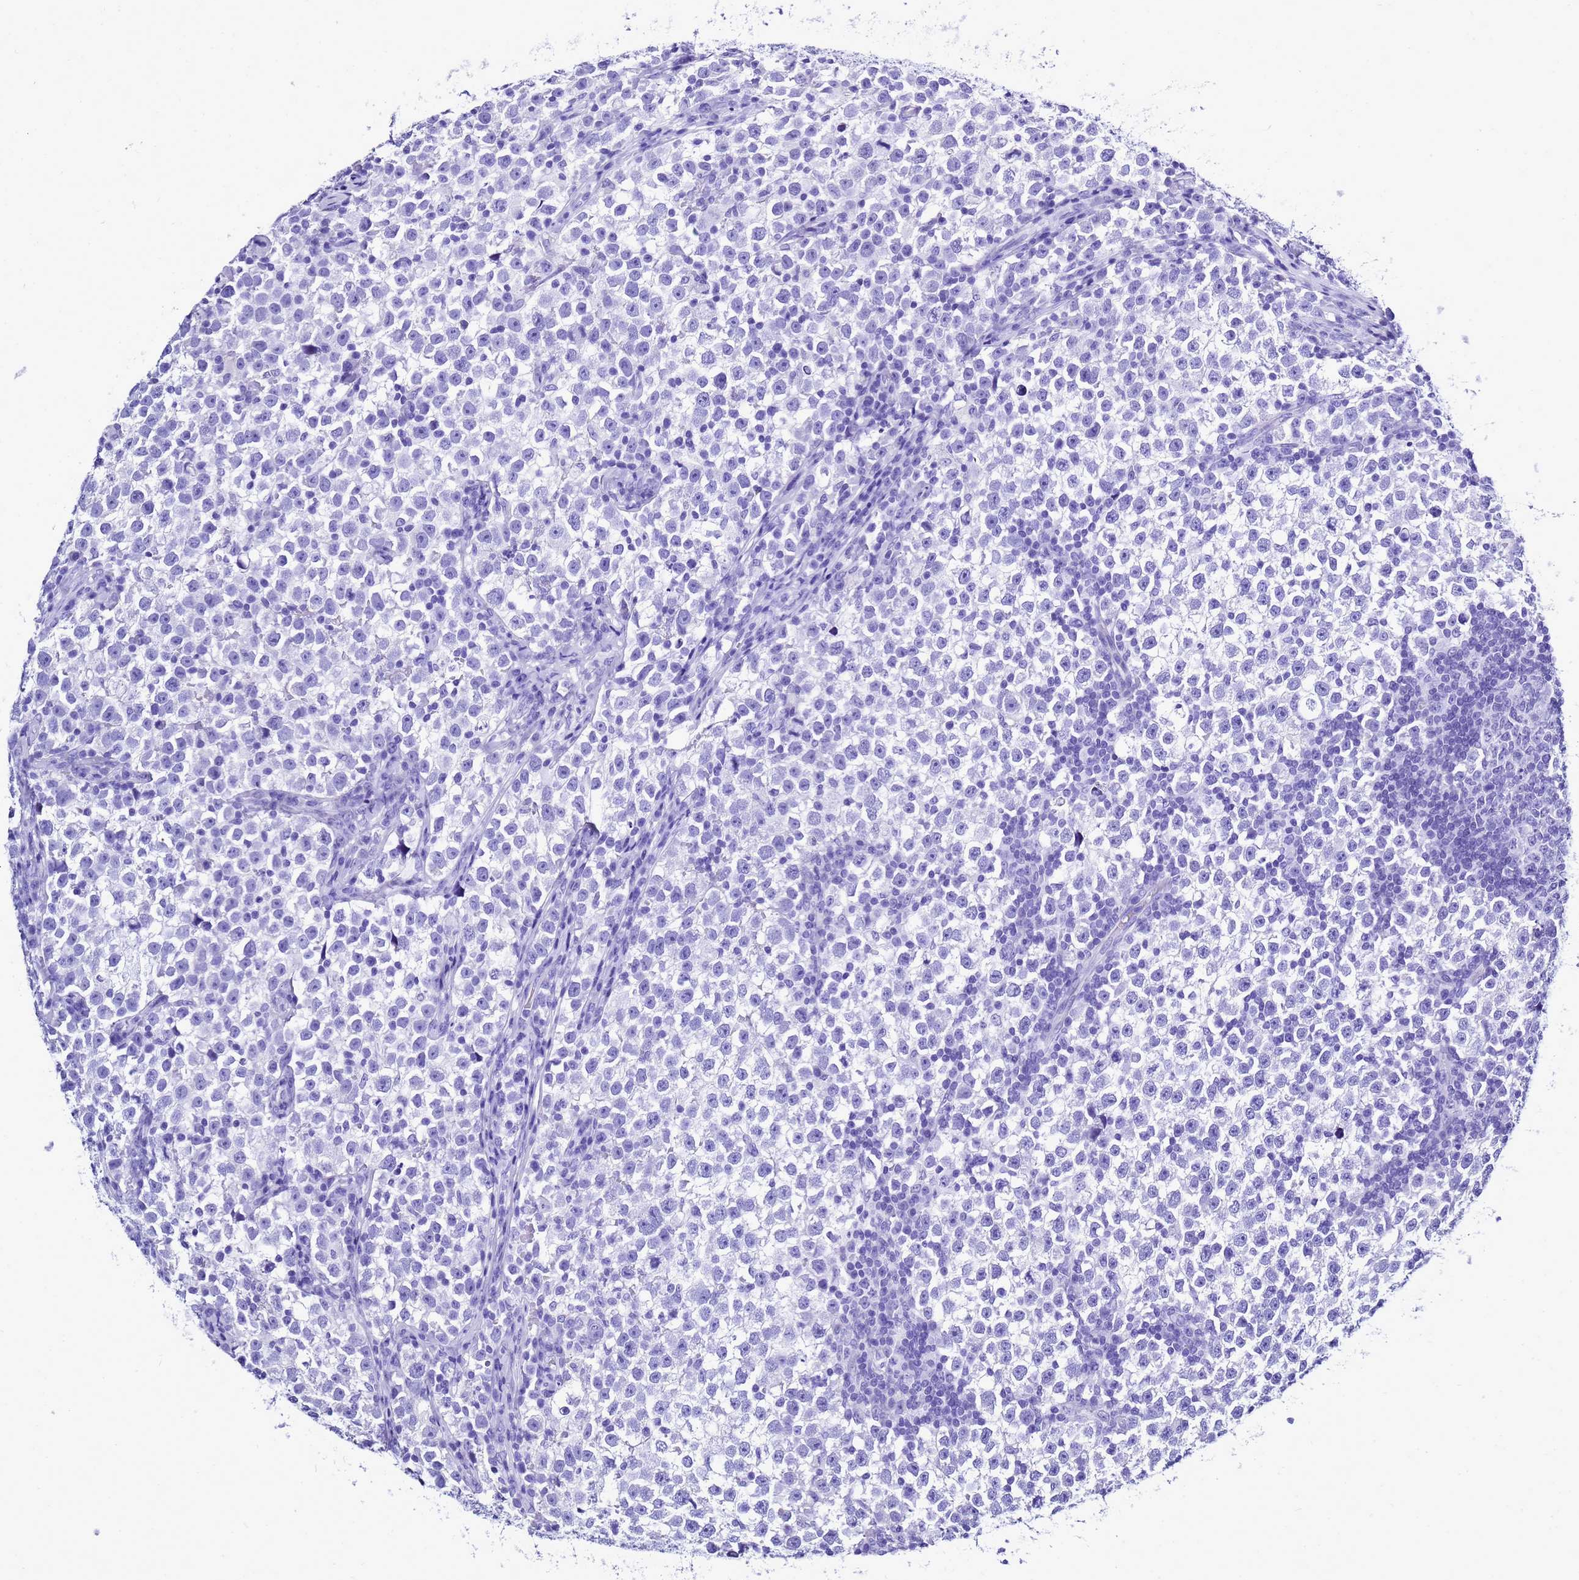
{"staining": {"intensity": "negative", "quantity": "none", "location": "none"}, "tissue": "testis cancer", "cell_type": "Tumor cells", "image_type": "cancer", "snomed": [{"axis": "morphology", "description": "Normal tissue, NOS"}, {"axis": "morphology", "description": "Seminoma, NOS"}, {"axis": "topography", "description": "Testis"}], "caption": "Micrograph shows no protein positivity in tumor cells of testis seminoma tissue.", "gene": "LIPF", "patient": {"sex": "male", "age": 43}}